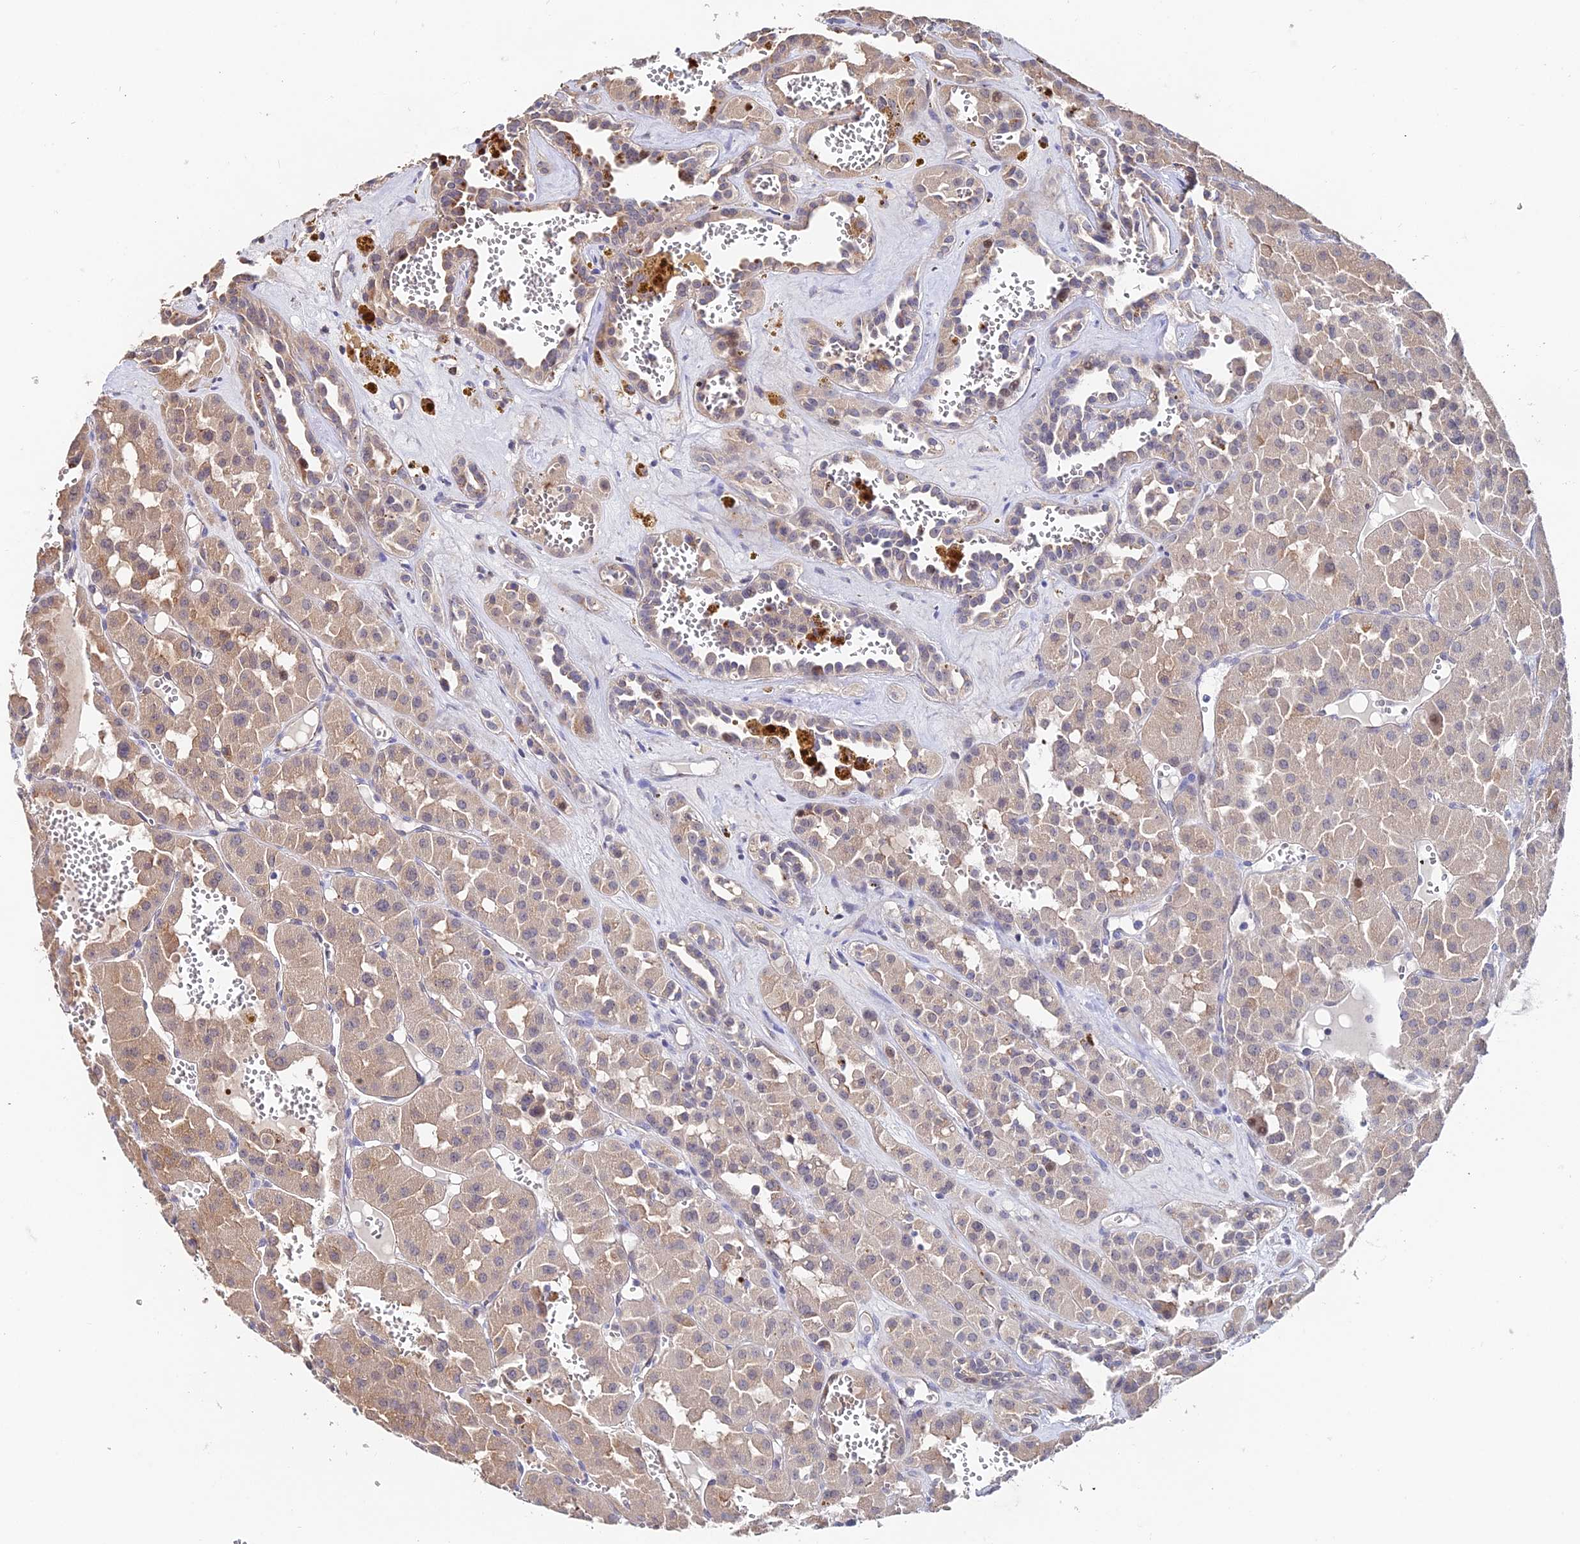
{"staining": {"intensity": "weak", "quantity": ">75%", "location": "cytoplasmic/membranous"}, "tissue": "renal cancer", "cell_type": "Tumor cells", "image_type": "cancer", "snomed": [{"axis": "morphology", "description": "Carcinoma, NOS"}, {"axis": "topography", "description": "Kidney"}], "caption": "A histopathology image of human renal cancer stained for a protein exhibits weak cytoplasmic/membranous brown staining in tumor cells.", "gene": "ACTR5", "patient": {"sex": "female", "age": 75}}